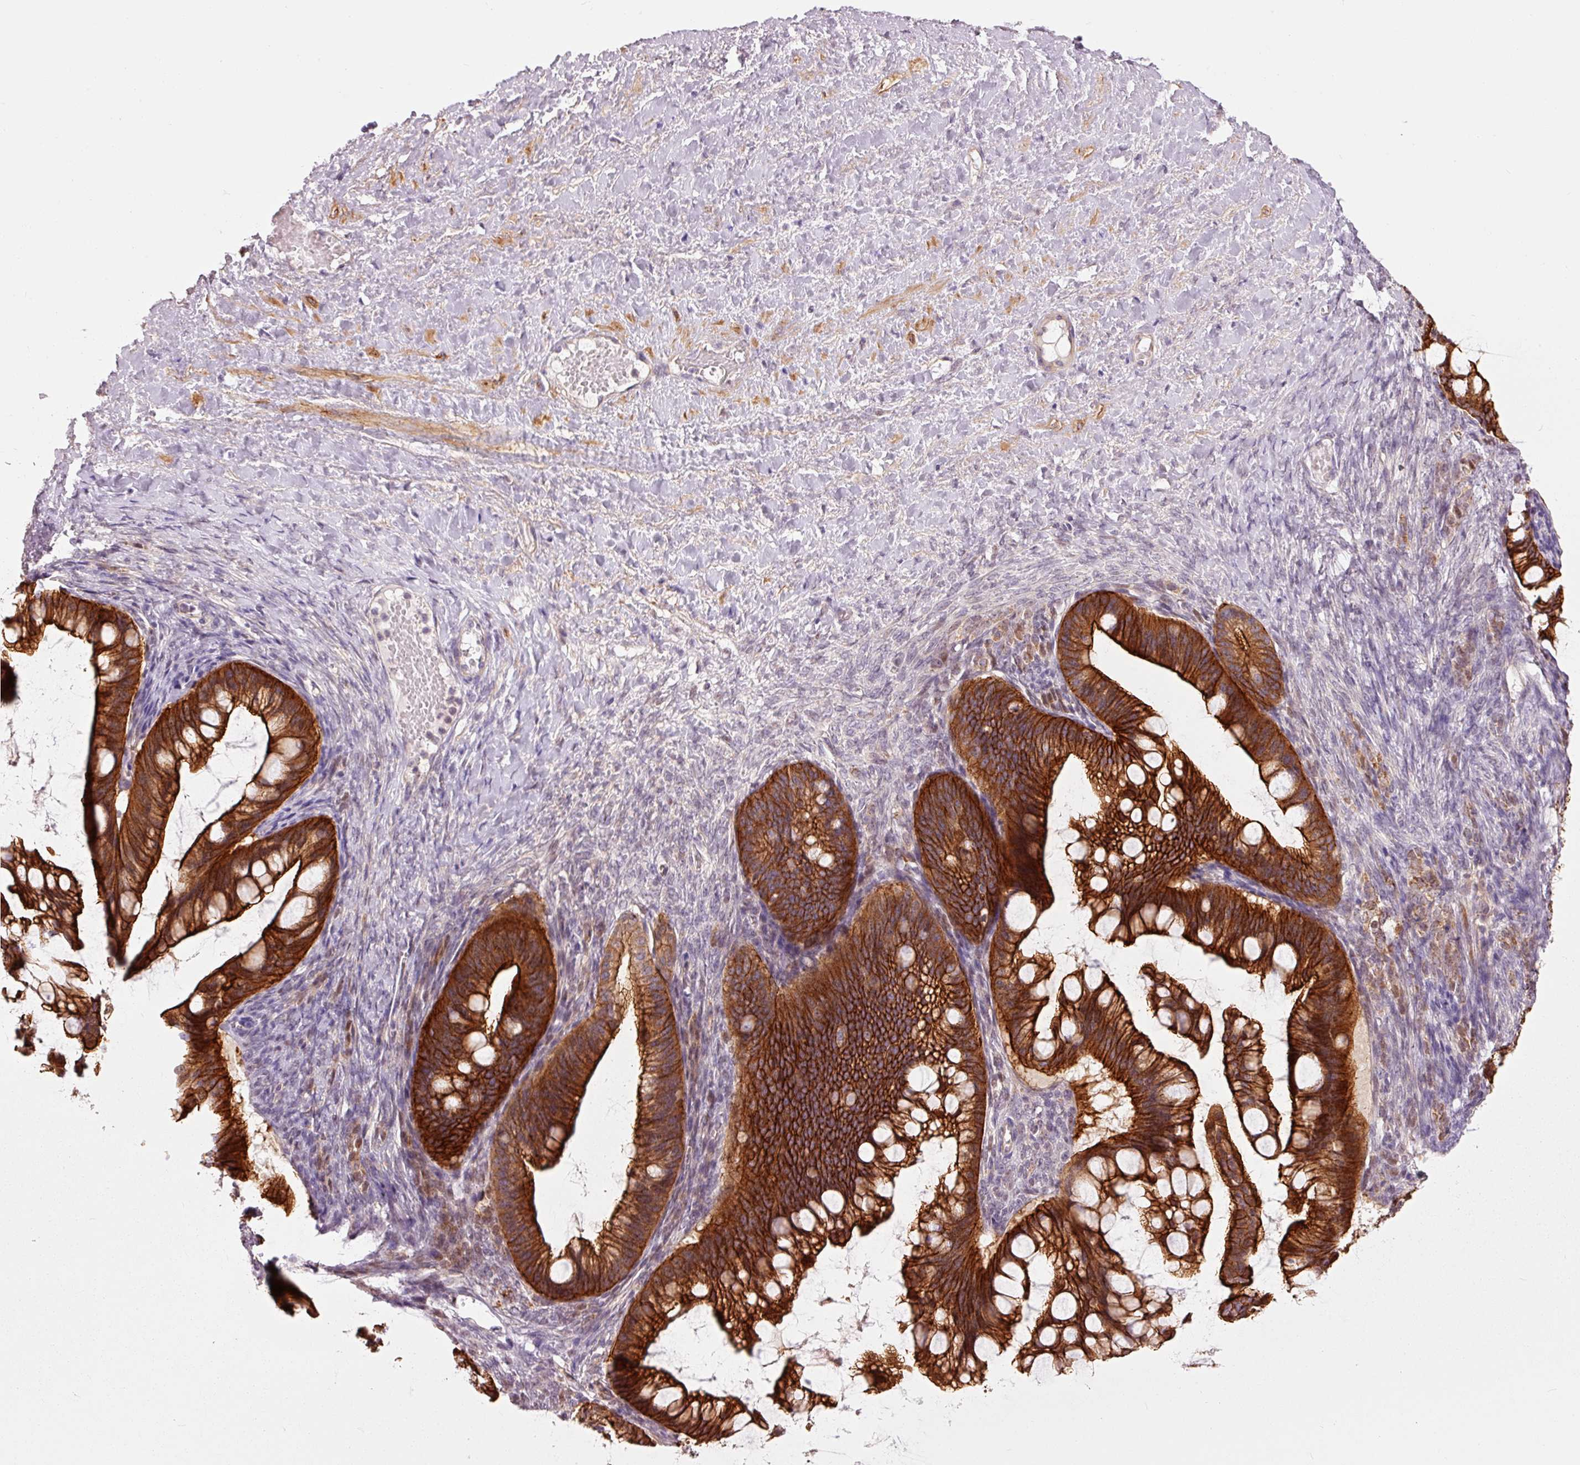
{"staining": {"intensity": "strong", "quantity": ">75%", "location": "cytoplasmic/membranous"}, "tissue": "ovarian cancer", "cell_type": "Tumor cells", "image_type": "cancer", "snomed": [{"axis": "morphology", "description": "Cystadenocarcinoma, mucinous, NOS"}, {"axis": "topography", "description": "Ovary"}], "caption": "About >75% of tumor cells in human ovarian cancer reveal strong cytoplasmic/membranous protein staining as visualized by brown immunohistochemical staining.", "gene": "DAPP1", "patient": {"sex": "female", "age": 73}}